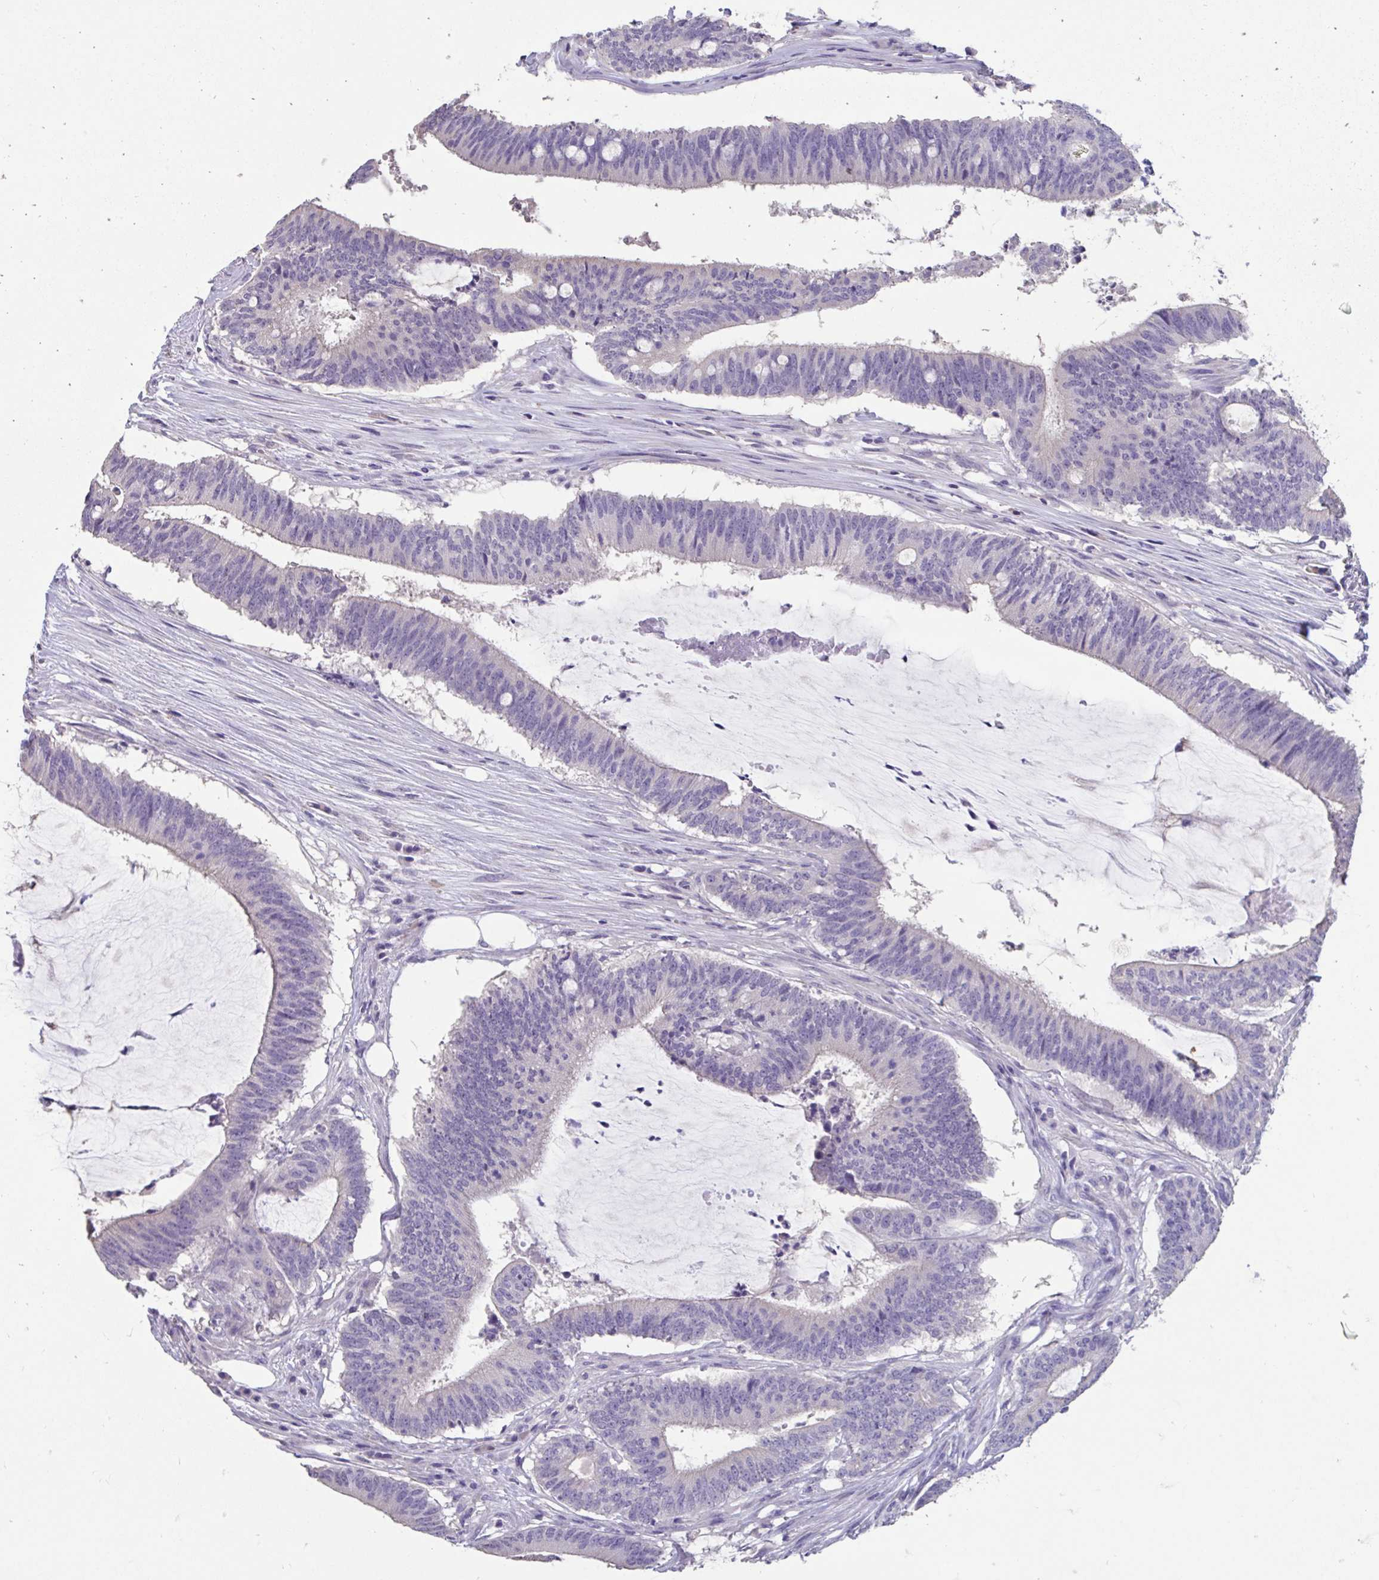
{"staining": {"intensity": "negative", "quantity": "none", "location": "none"}, "tissue": "colorectal cancer", "cell_type": "Tumor cells", "image_type": "cancer", "snomed": [{"axis": "morphology", "description": "Adenocarcinoma, NOS"}, {"axis": "topography", "description": "Colon"}], "caption": "Immunohistochemical staining of colorectal adenocarcinoma reveals no significant positivity in tumor cells. Nuclei are stained in blue.", "gene": "GPR162", "patient": {"sex": "female", "age": 43}}